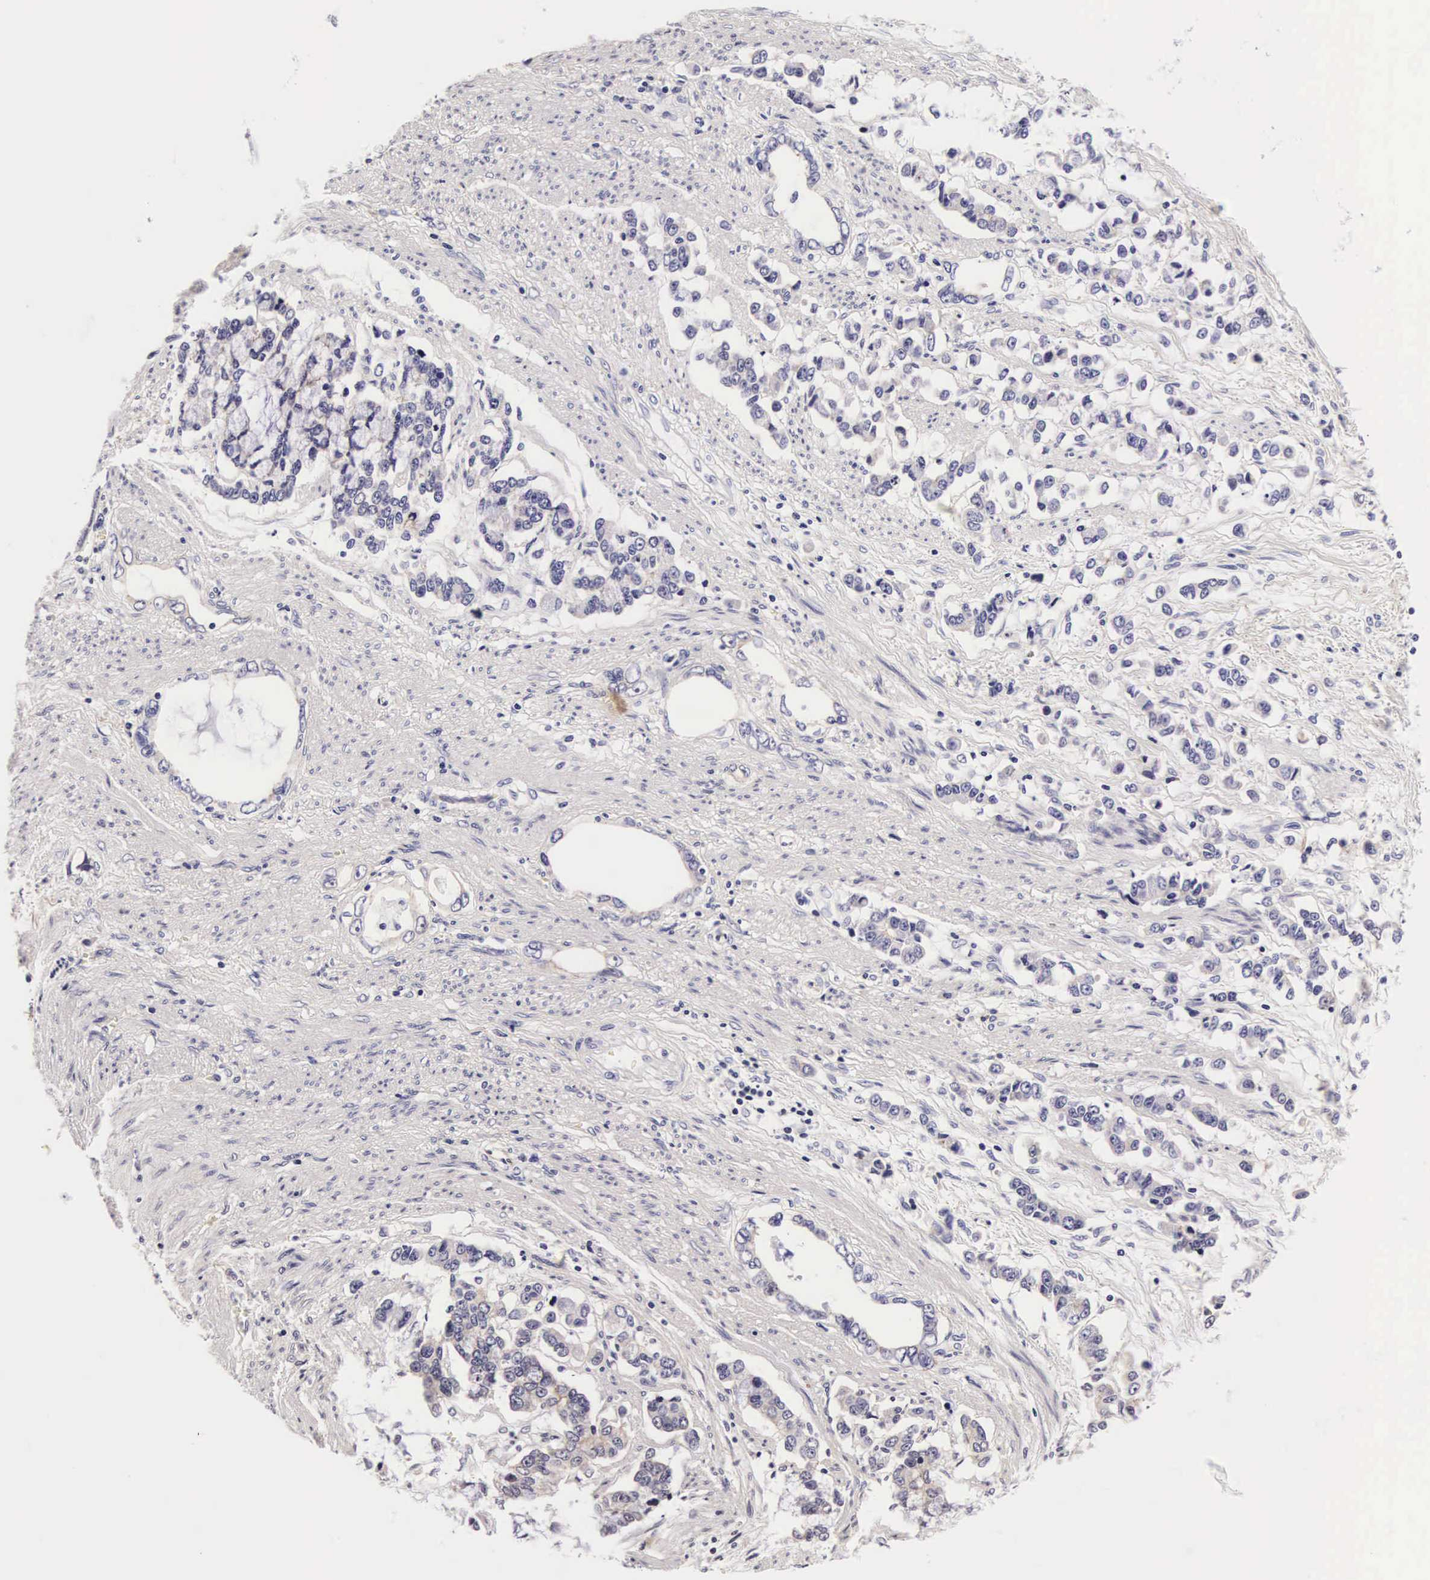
{"staining": {"intensity": "negative", "quantity": "none", "location": "none"}, "tissue": "stomach cancer", "cell_type": "Tumor cells", "image_type": "cancer", "snomed": [{"axis": "morphology", "description": "Adenocarcinoma, NOS"}, {"axis": "topography", "description": "Stomach"}], "caption": "The micrograph reveals no staining of tumor cells in stomach cancer. (Stains: DAB IHC with hematoxylin counter stain, Microscopy: brightfield microscopy at high magnification).", "gene": "PHETA2", "patient": {"sex": "male", "age": 78}}